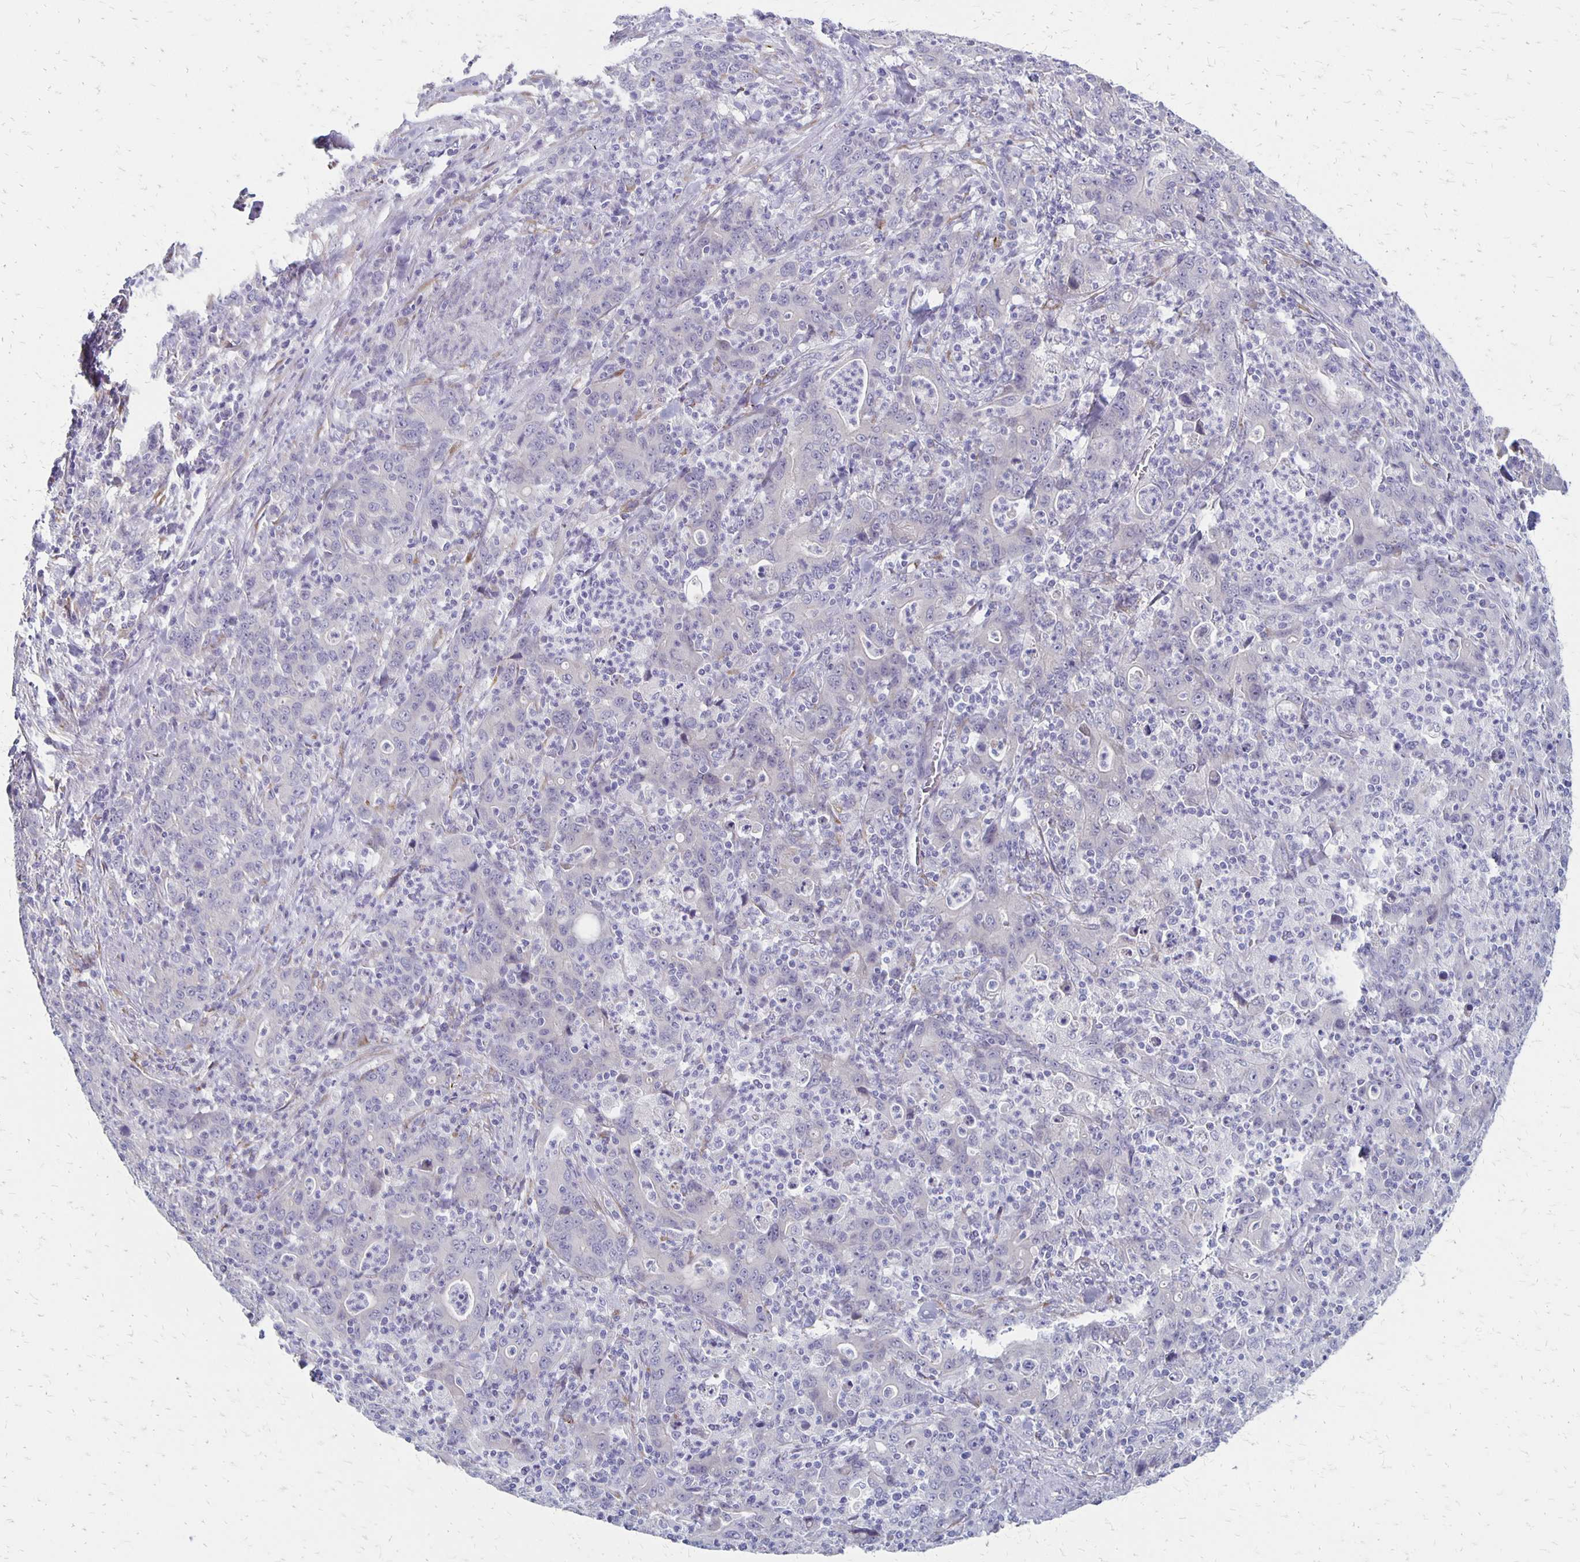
{"staining": {"intensity": "negative", "quantity": "none", "location": "none"}, "tissue": "stomach cancer", "cell_type": "Tumor cells", "image_type": "cancer", "snomed": [{"axis": "morphology", "description": "Adenocarcinoma, NOS"}, {"axis": "topography", "description": "Stomach, upper"}], "caption": "Immunohistochemical staining of human adenocarcinoma (stomach) exhibits no significant staining in tumor cells.", "gene": "HOMER1", "patient": {"sex": "male", "age": 69}}